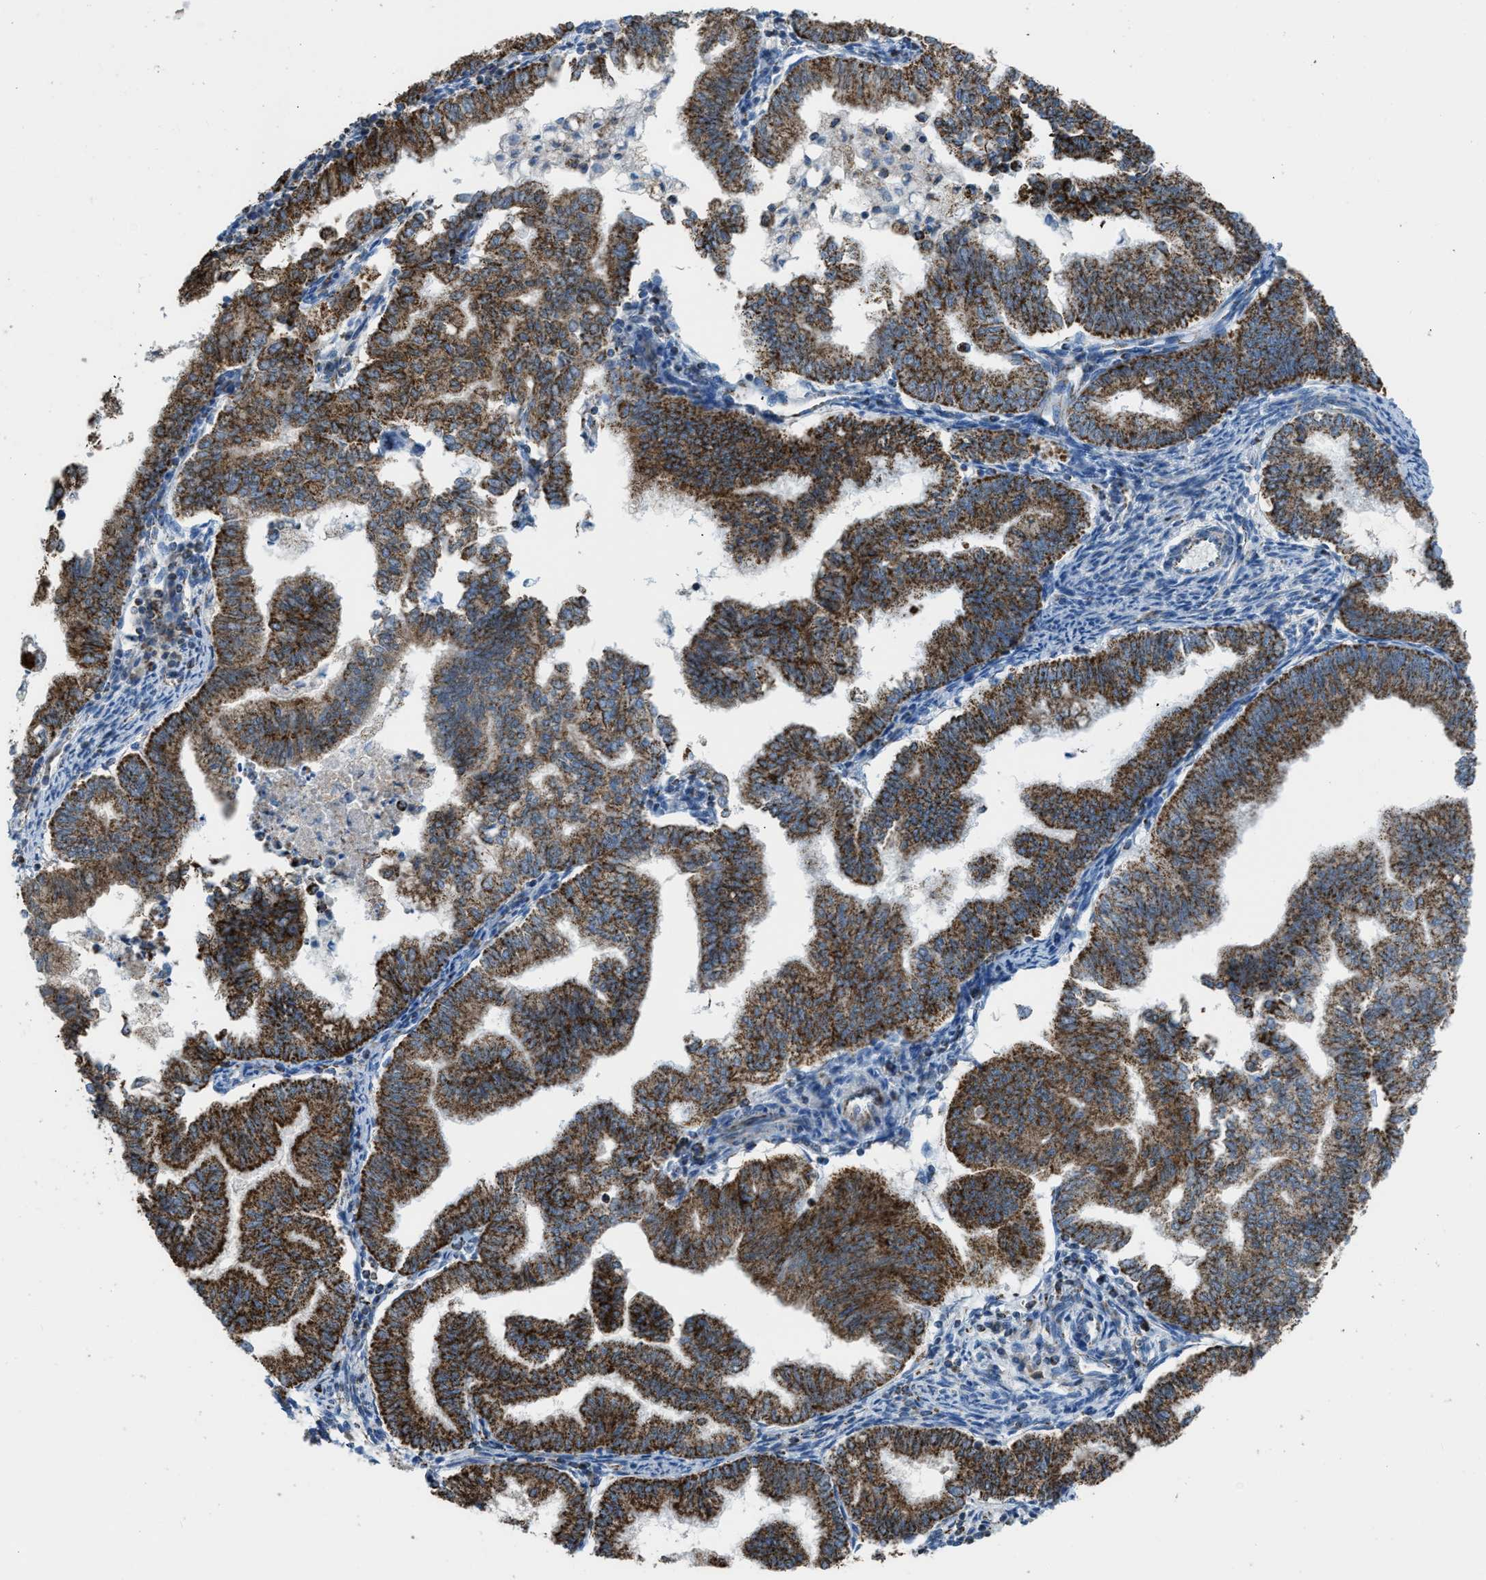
{"staining": {"intensity": "strong", "quantity": ">75%", "location": "cytoplasmic/membranous"}, "tissue": "endometrial cancer", "cell_type": "Tumor cells", "image_type": "cancer", "snomed": [{"axis": "morphology", "description": "Polyp, NOS"}, {"axis": "morphology", "description": "Adenocarcinoma, NOS"}, {"axis": "morphology", "description": "Adenoma, NOS"}, {"axis": "topography", "description": "Endometrium"}], "caption": "Adenocarcinoma (endometrial) stained for a protein reveals strong cytoplasmic/membranous positivity in tumor cells.", "gene": "ETFB", "patient": {"sex": "female", "age": 79}}